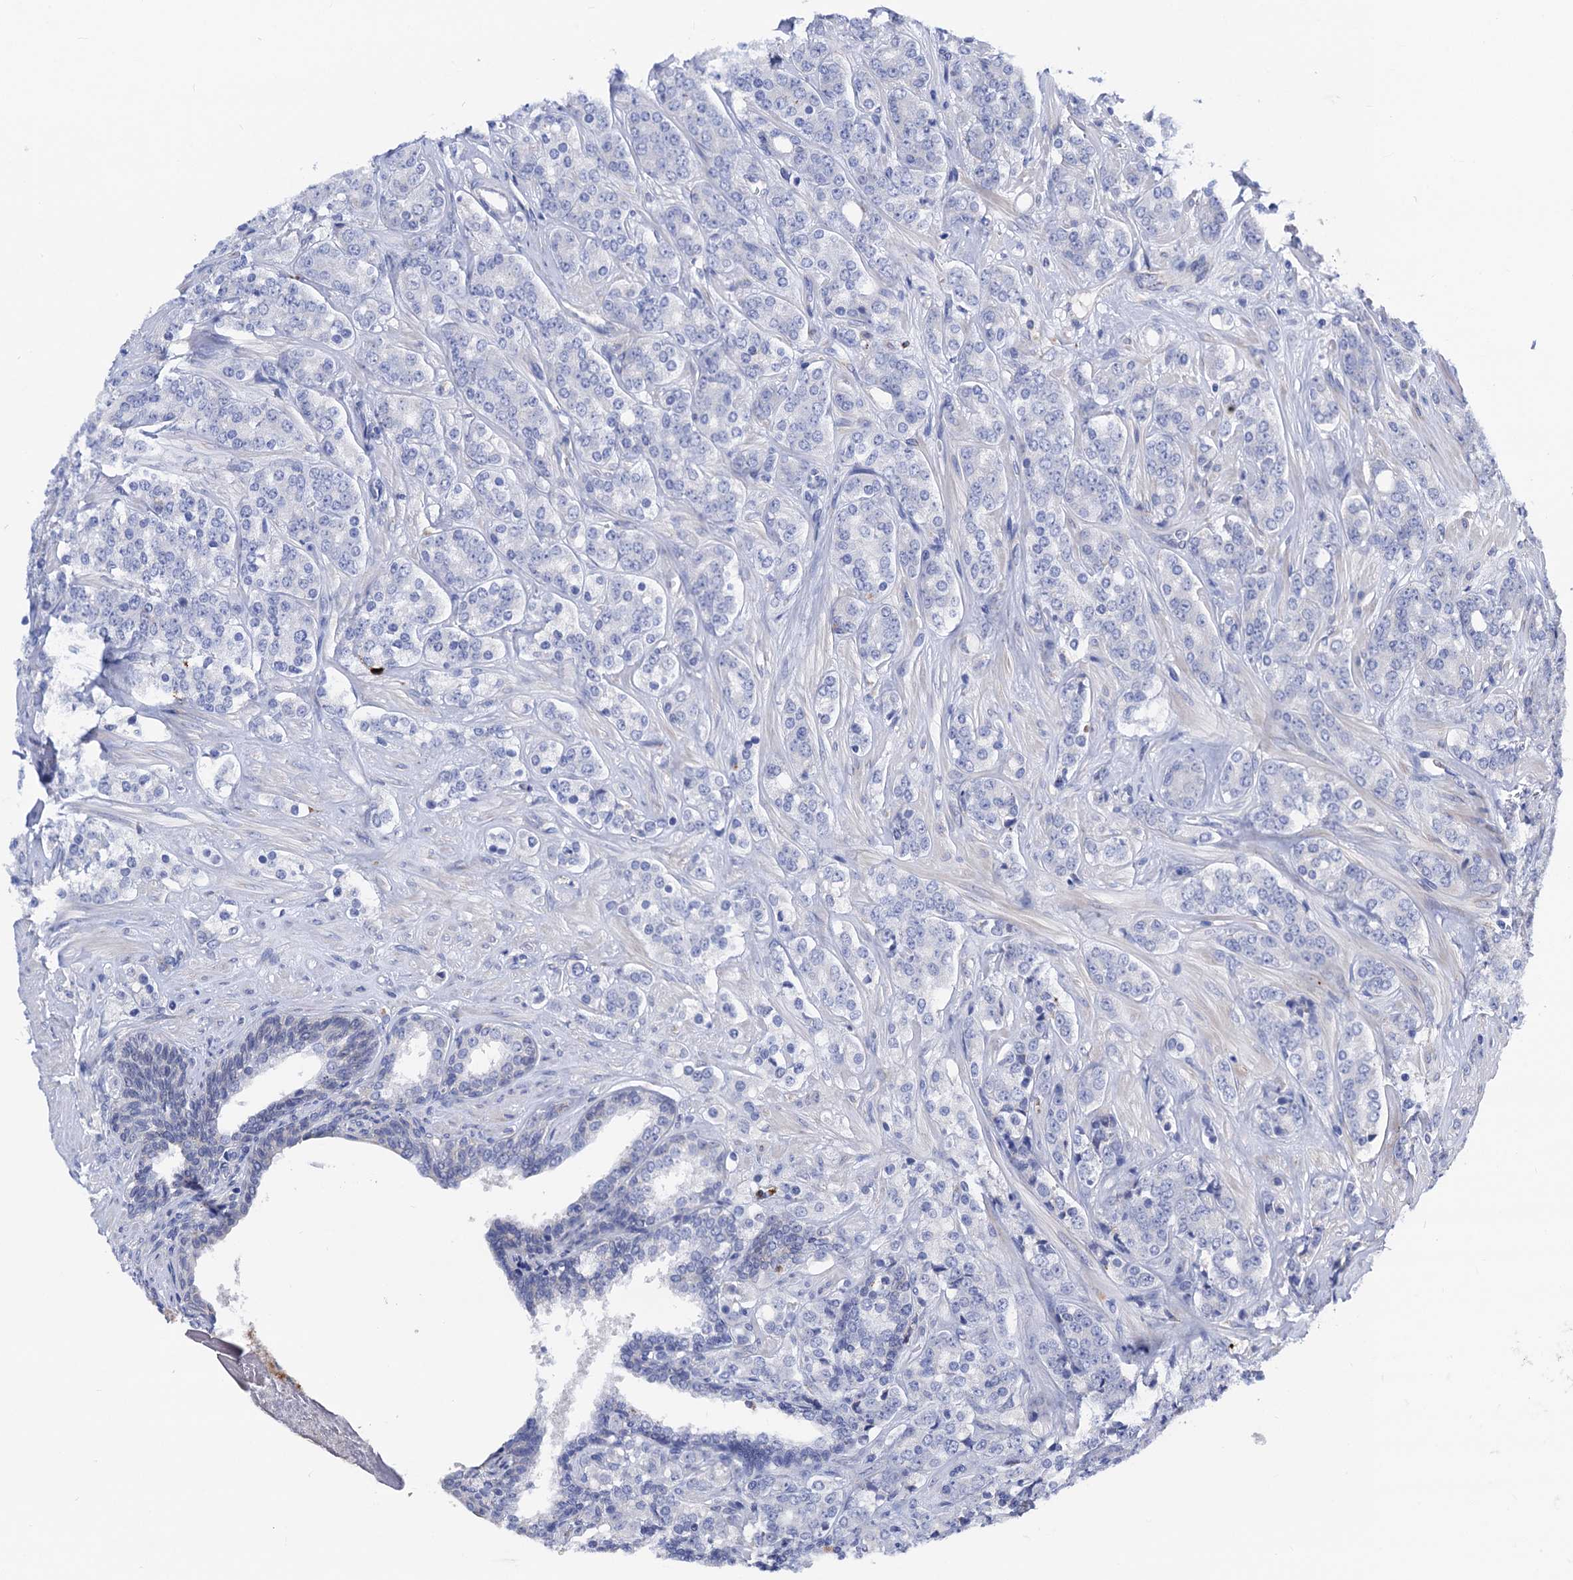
{"staining": {"intensity": "negative", "quantity": "none", "location": "none"}, "tissue": "prostate cancer", "cell_type": "Tumor cells", "image_type": "cancer", "snomed": [{"axis": "morphology", "description": "Adenocarcinoma, High grade"}, {"axis": "topography", "description": "Prostate"}], "caption": "An immunohistochemistry histopathology image of high-grade adenocarcinoma (prostate) is shown. There is no staining in tumor cells of high-grade adenocarcinoma (prostate).", "gene": "FREM3", "patient": {"sex": "male", "age": 62}}